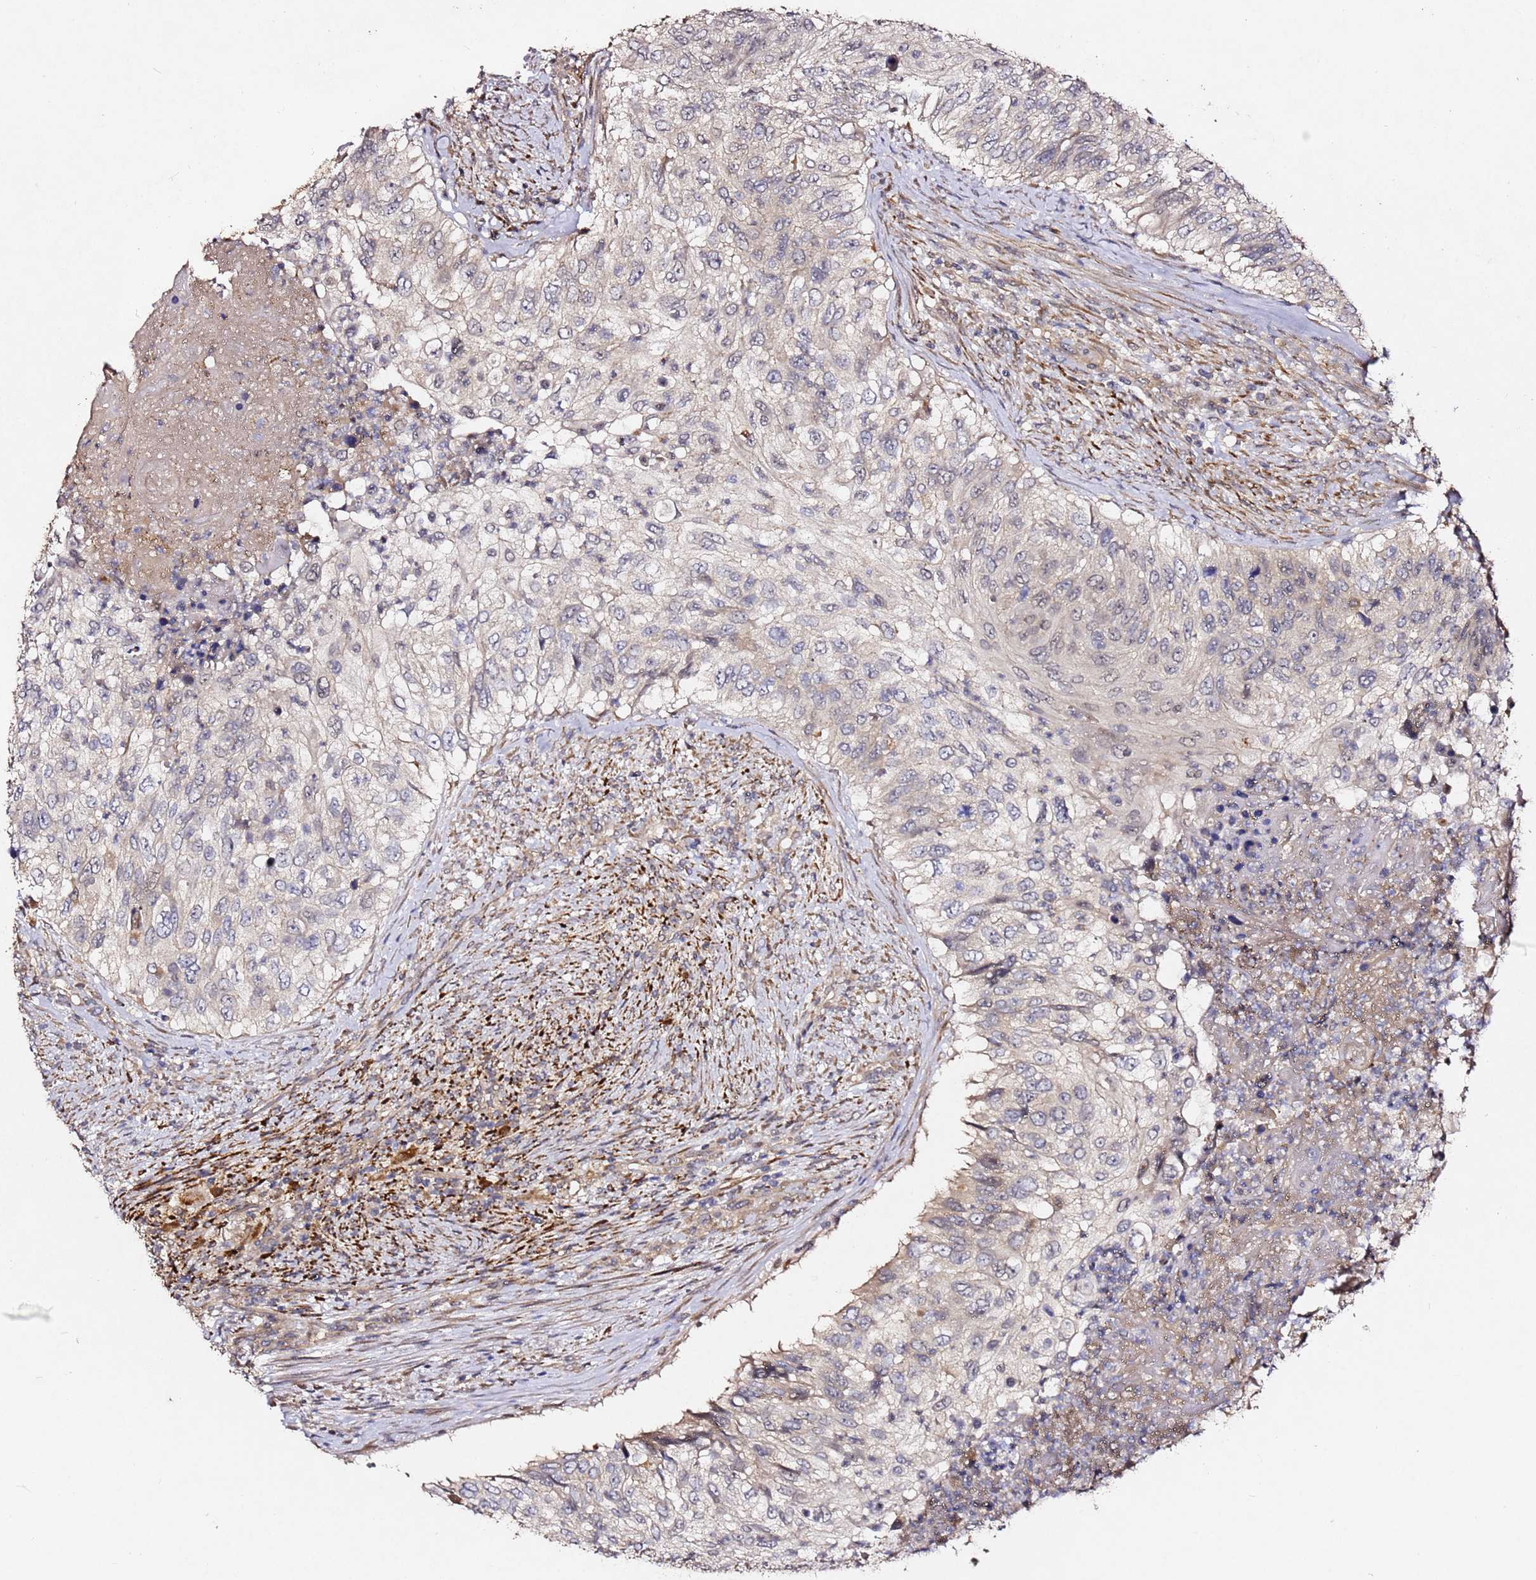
{"staining": {"intensity": "negative", "quantity": "none", "location": "none"}, "tissue": "urothelial cancer", "cell_type": "Tumor cells", "image_type": "cancer", "snomed": [{"axis": "morphology", "description": "Urothelial carcinoma, High grade"}, {"axis": "topography", "description": "Urinary bladder"}], "caption": "Urothelial cancer was stained to show a protein in brown. There is no significant expression in tumor cells. (DAB (3,3'-diaminobenzidine) immunohistochemistry (IHC) with hematoxylin counter stain).", "gene": "ALG11", "patient": {"sex": "female", "age": 60}}